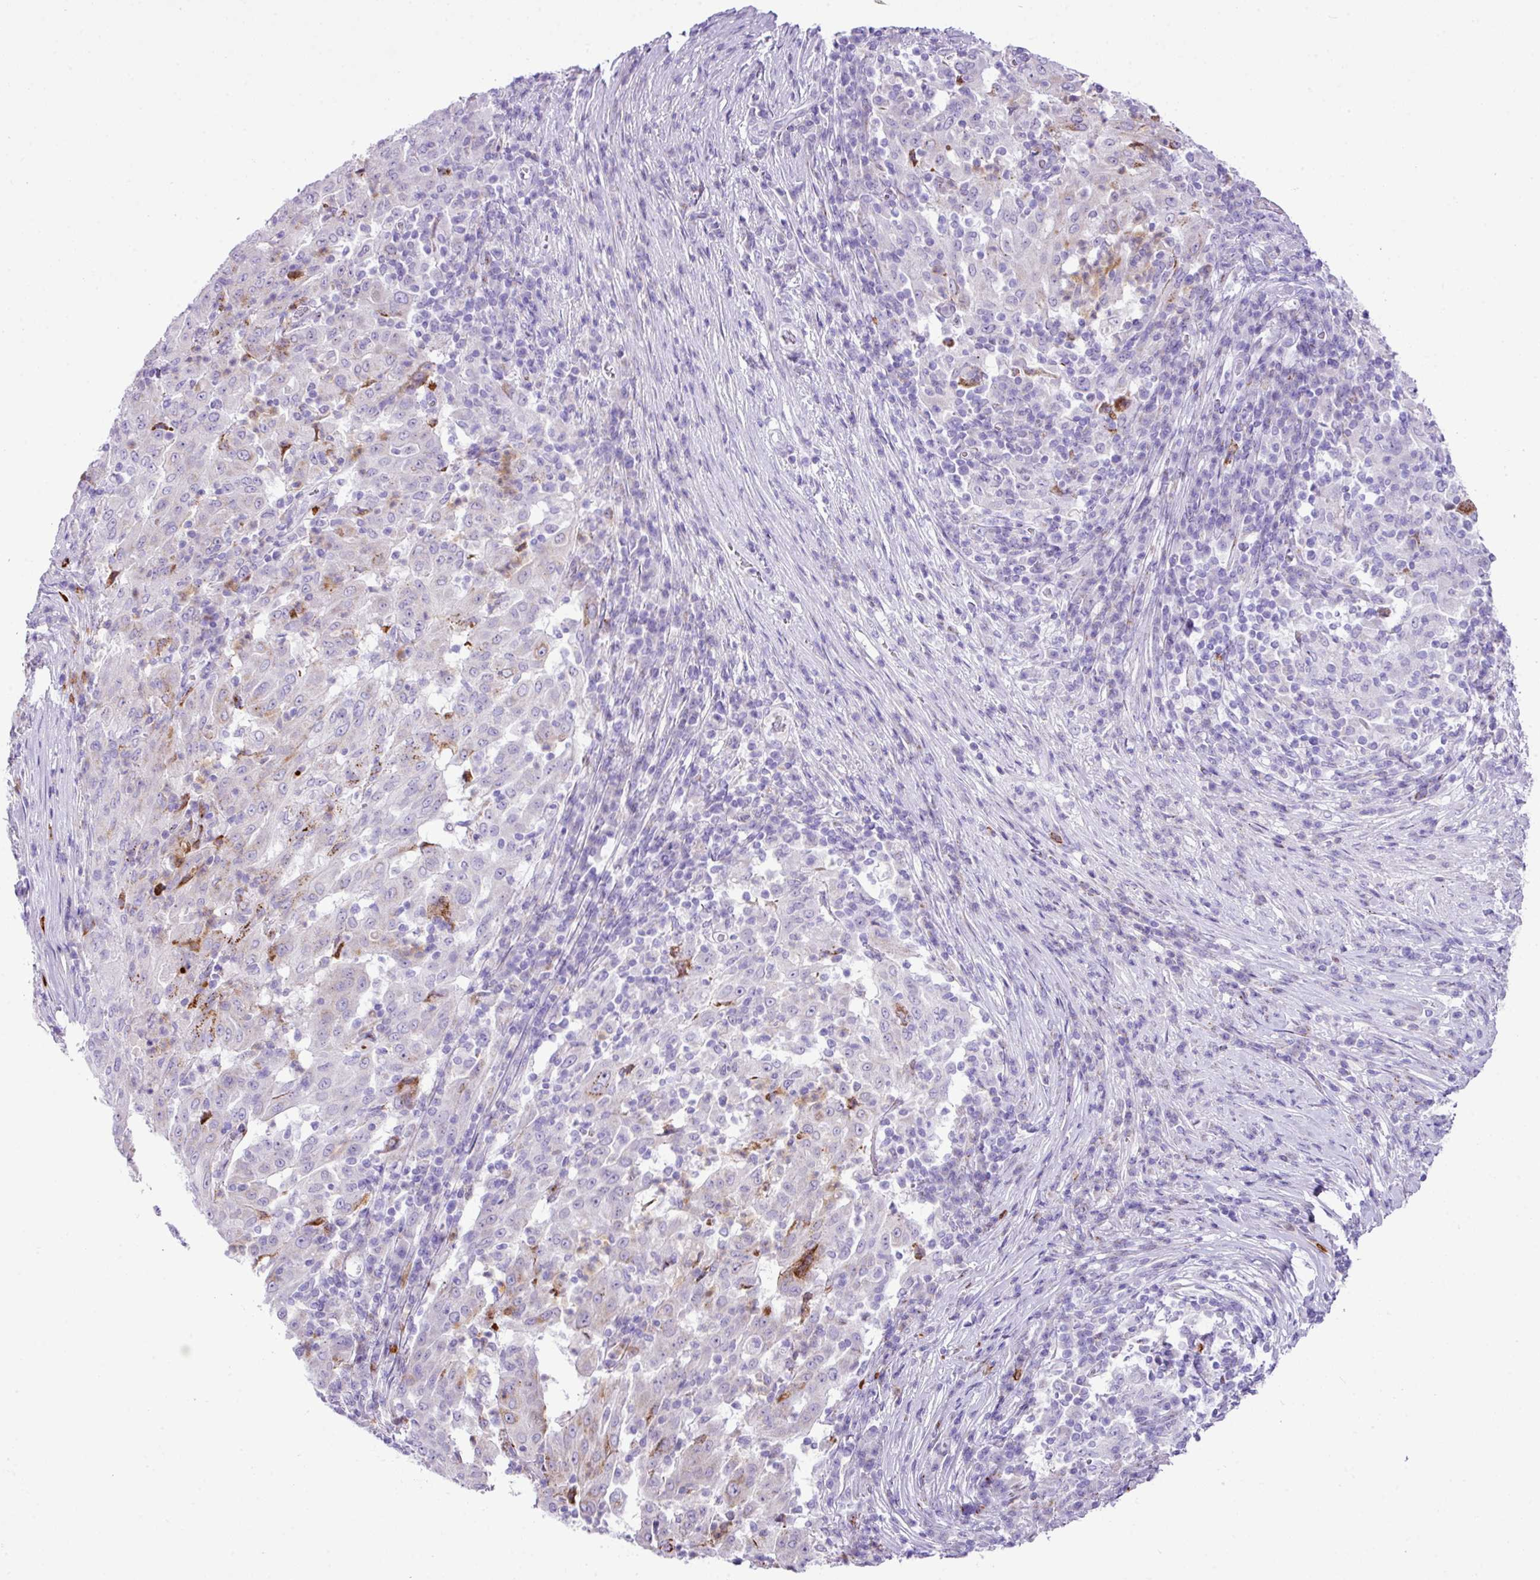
{"staining": {"intensity": "strong", "quantity": "25%-75%", "location": "cytoplasmic/membranous"}, "tissue": "pancreatic cancer", "cell_type": "Tumor cells", "image_type": "cancer", "snomed": [{"axis": "morphology", "description": "Adenocarcinoma, NOS"}, {"axis": "topography", "description": "Pancreas"}], "caption": "The histopathology image demonstrates staining of adenocarcinoma (pancreatic), revealing strong cytoplasmic/membranous protein staining (brown color) within tumor cells.", "gene": "RCAN2", "patient": {"sex": "male", "age": 63}}